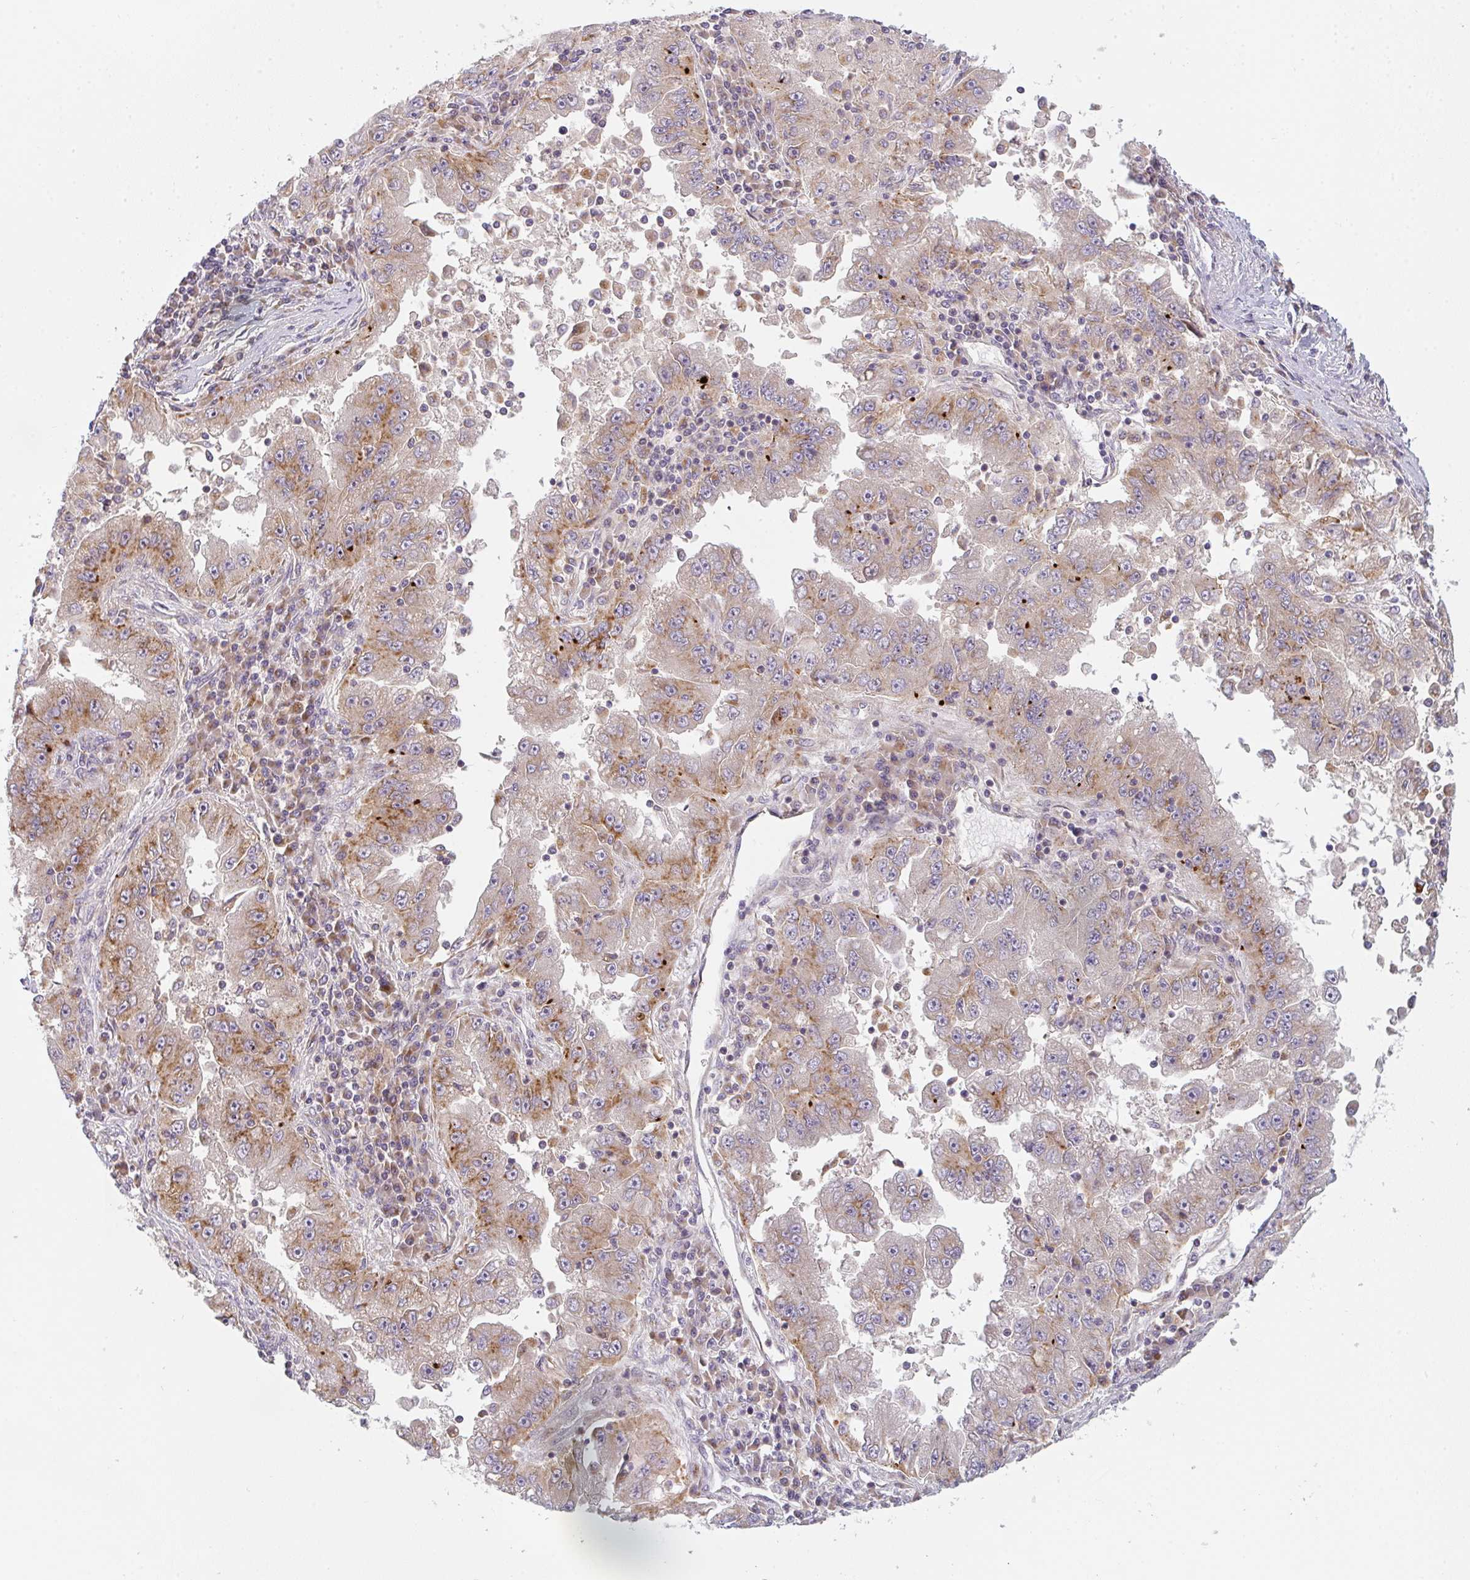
{"staining": {"intensity": "moderate", "quantity": ">75%", "location": "cytoplasmic/membranous"}, "tissue": "lung cancer", "cell_type": "Tumor cells", "image_type": "cancer", "snomed": [{"axis": "morphology", "description": "Adenocarcinoma, NOS"}, {"axis": "morphology", "description": "Adenocarcinoma primary or metastatic"}, {"axis": "topography", "description": "Lung"}], "caption": "An image showing moderate cytoplasmic/membranous positivity in about >75% of tumor cells in adenocarcinoma (lung), as visualized by brown immunohistochemical staining.", "gene": "GVQW3", "patient": {"sex": "male", "age": 74}}